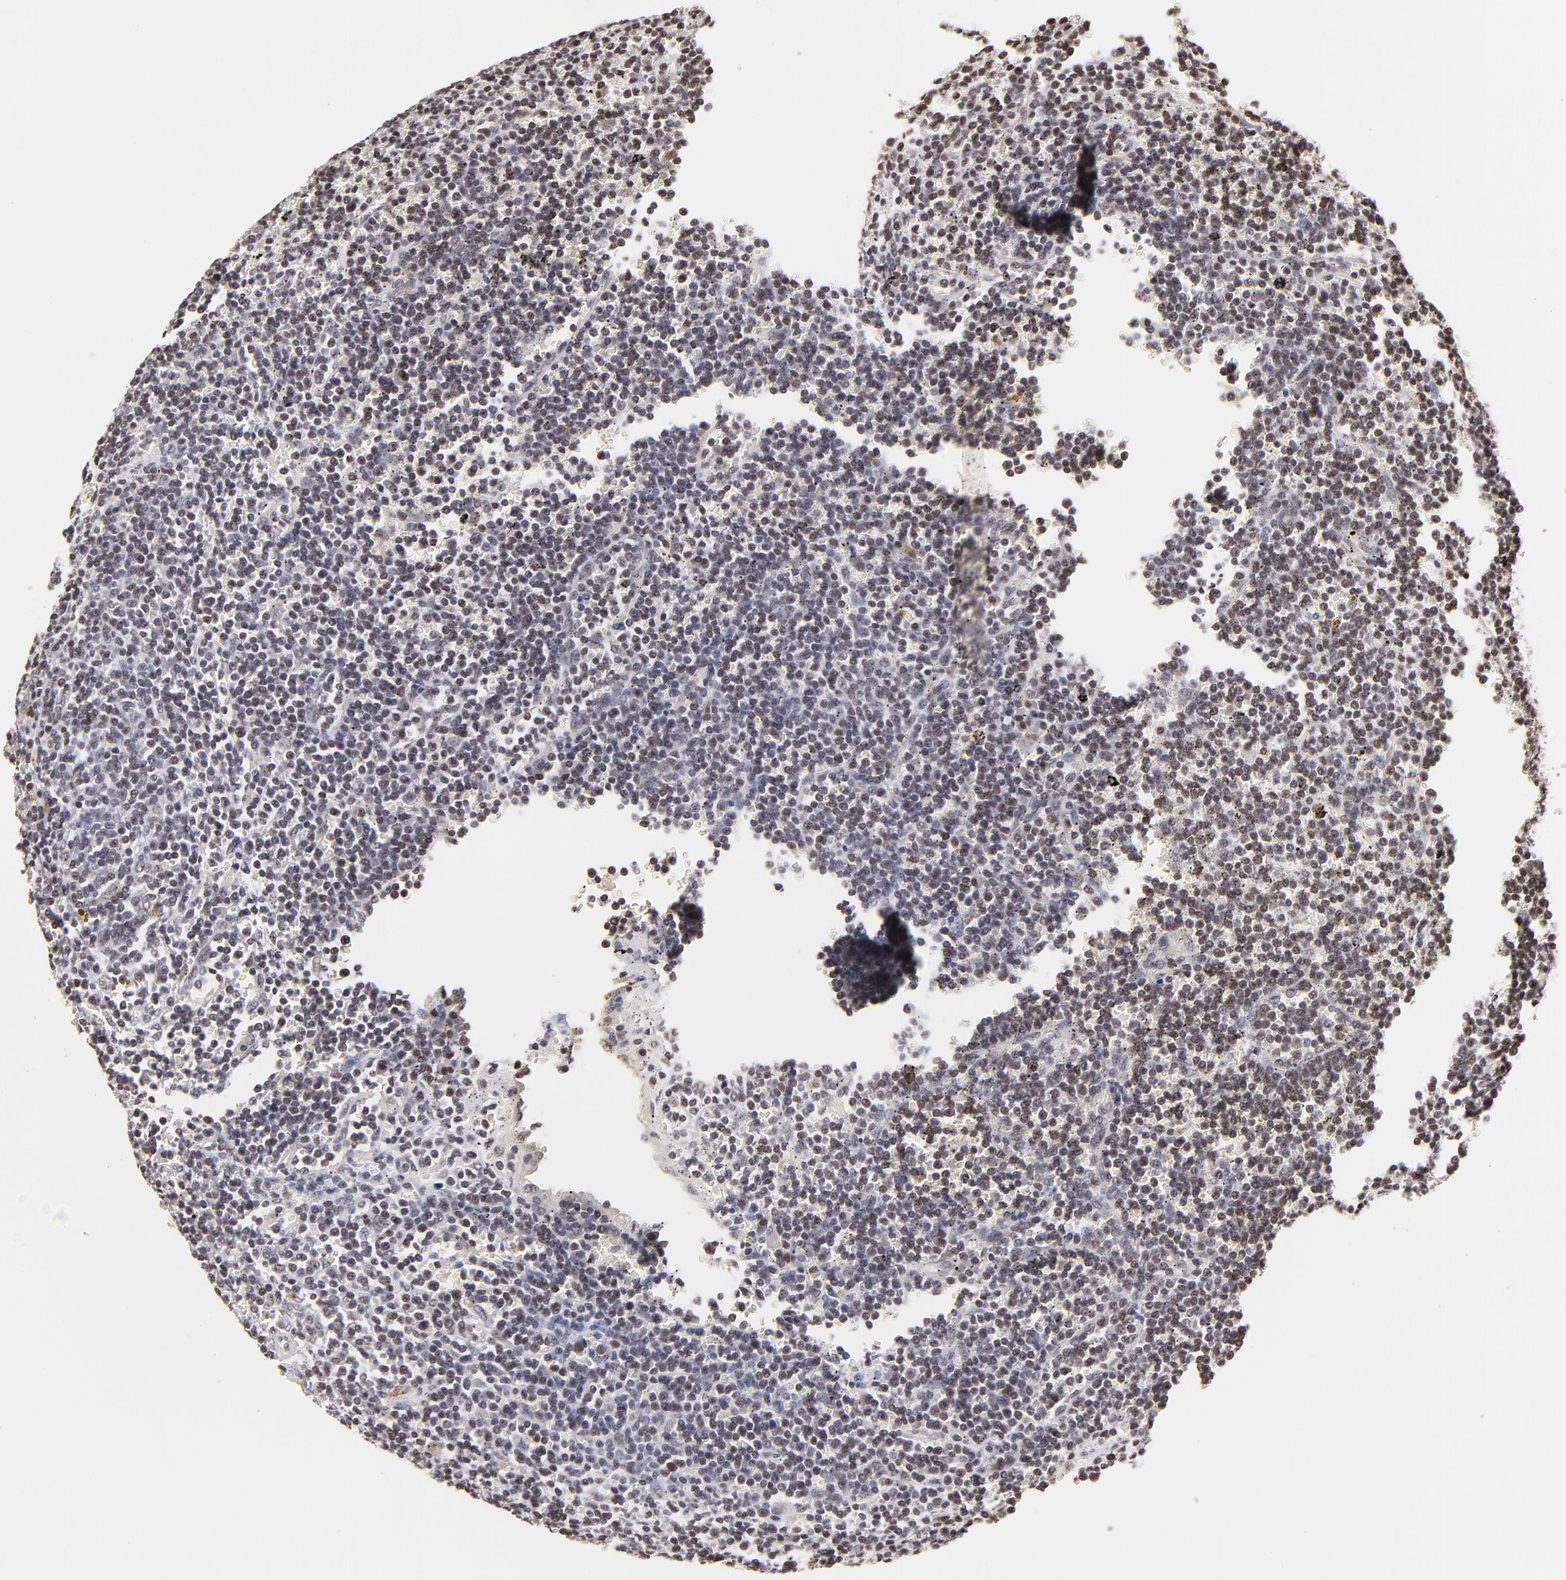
{"staining": {"intensity": "weak", "quantity": "25%-75%", "location": "nuclear"}, "tissue": "lymphoma", "cell_type": "Tumor cells", "image_type": "cancer", "snomed": [{"axis": "morphology", "description": "Malignant lymphoma, non-Hodgkin's type, Low grade"}, {"axis": "topography", "description": "Spleen"}], "caption": "A brown stain shows weak nuclear staining of a protein in lymphoma tumor cells. (Stains: DAB (3,3'-diaminobenzidine) in brown, nuclei in blue, Microscopy: brightfield microscopy at high magnification).", "gene": "DSN1", "patient": {"sex": "male", "age": 80}}